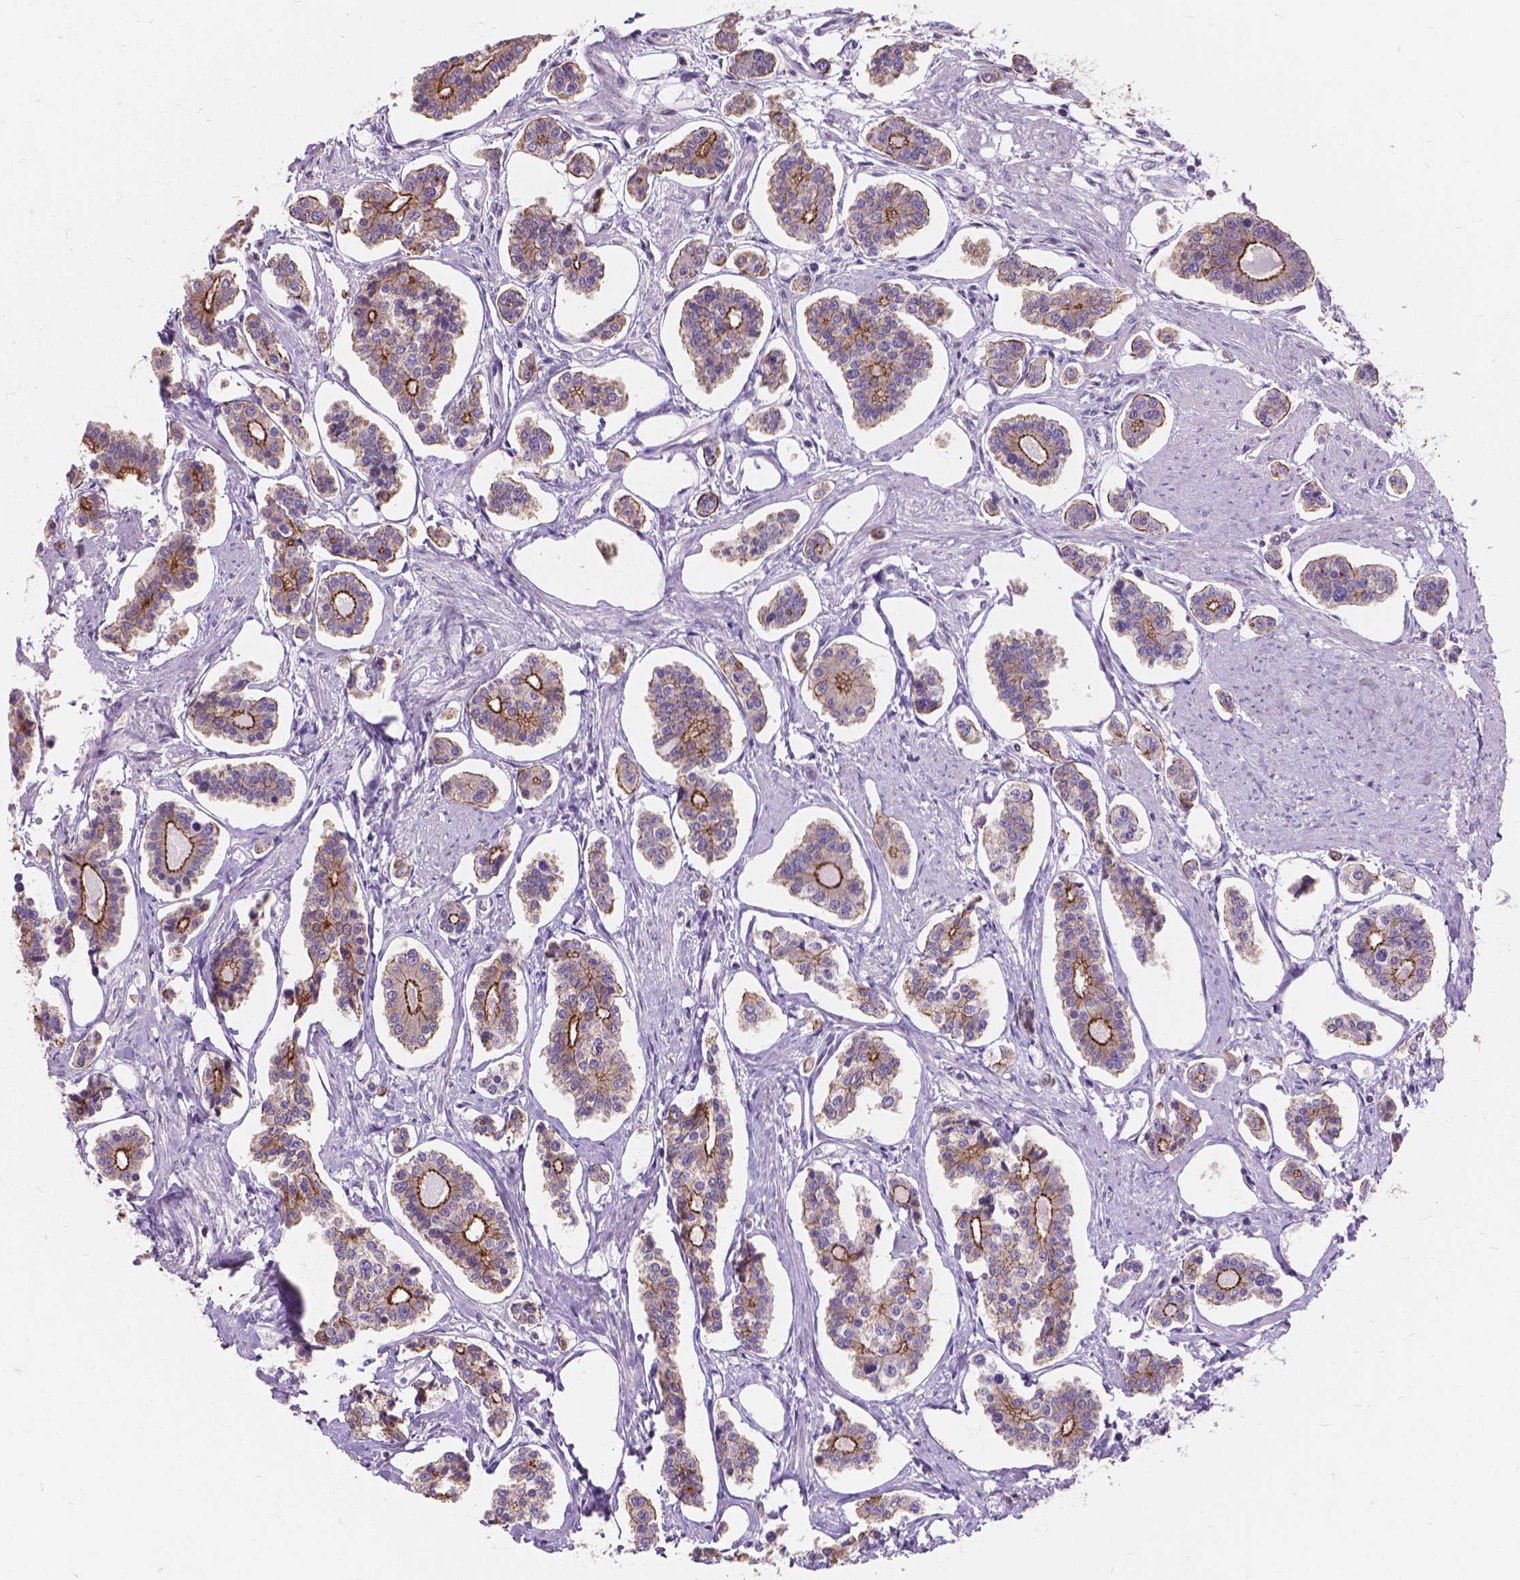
{"staining": {"intensity": "moderate", "quantity": "<25%", "location": "cytoplasmic/membranous"}, "tissue": "carcinoid", "cell_type": "Tumor cells", "image_type": "cancer", "snomed": [{"axis": "morphology", "description": "Carcinoid, malignant, NOS"}, {"axis": "topography", "description": "Small intestine"}], "caption": "The immunohistochemical stain shows moderate cytoplasmic/membranous positivity in tumor cells of carcinoid tissue.", "gene": "MYH14", "patient": {"sex": "female", "age": 65}}